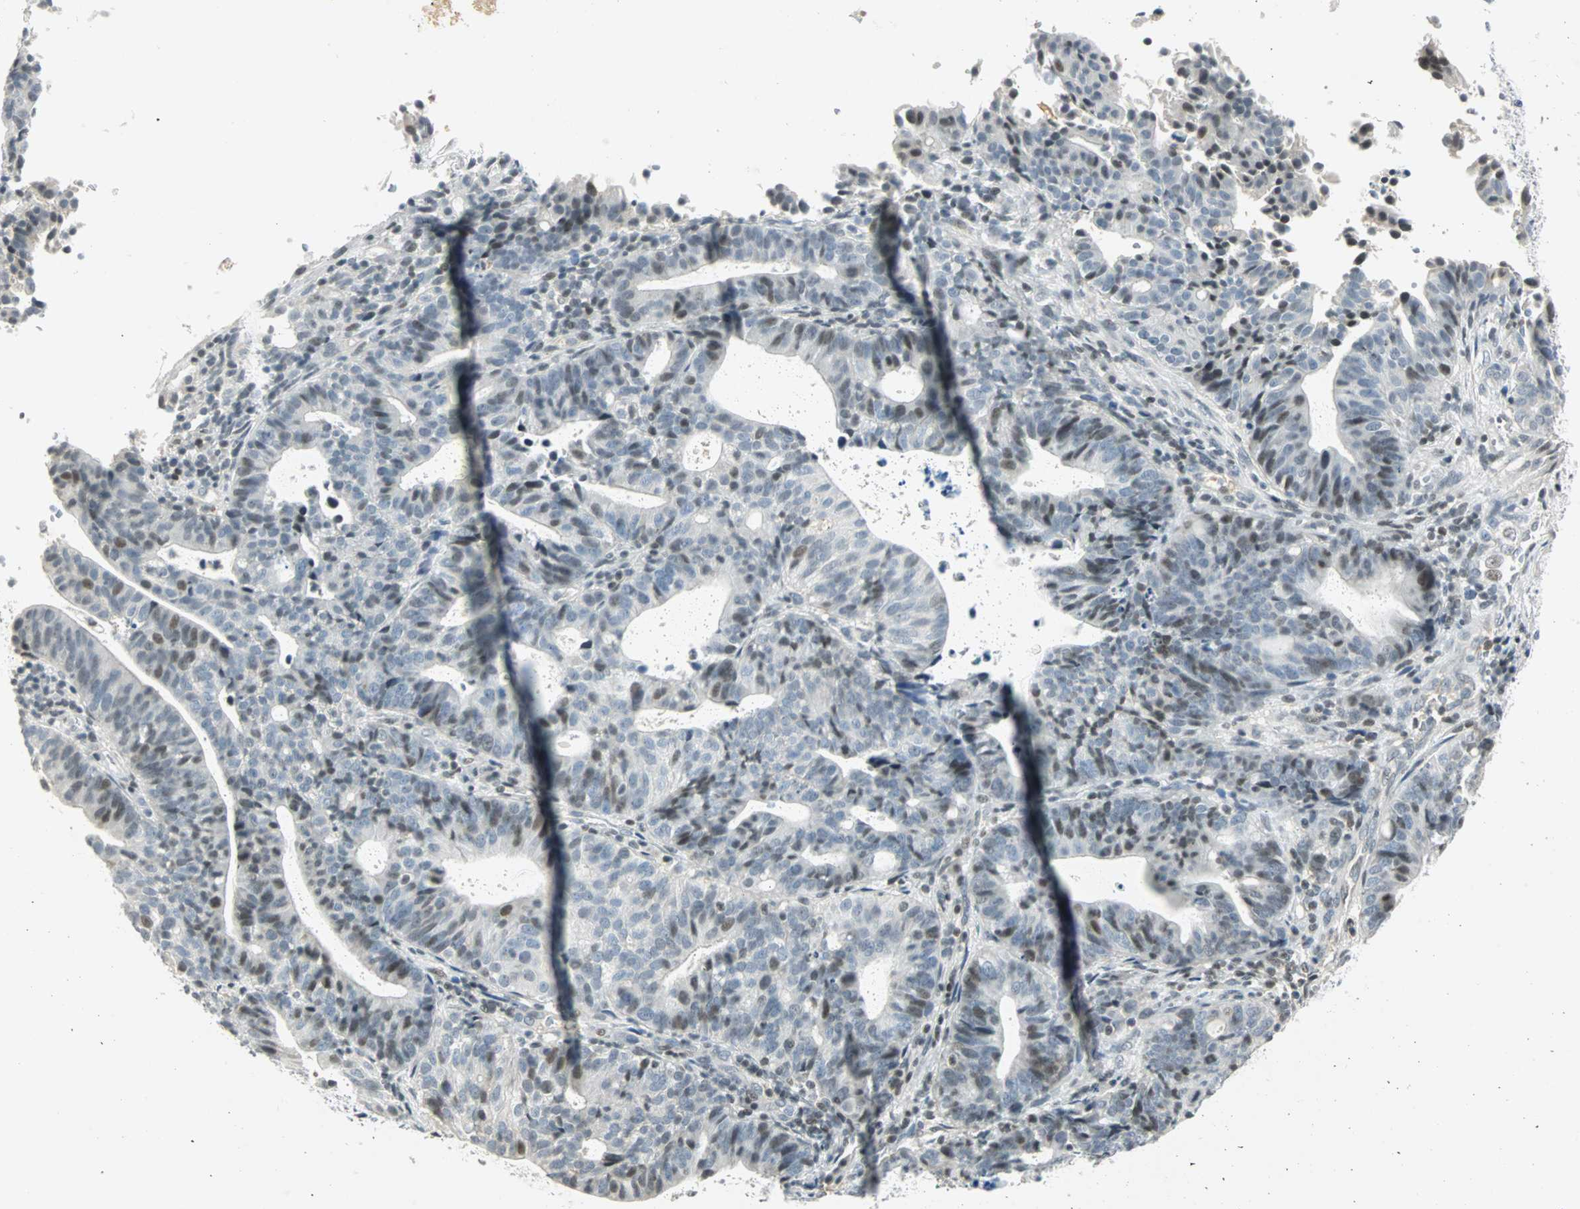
{"staining": {"intensity": "weak", "quantity": "<25%", "location": "nuclear"}, "tissue": "endometrial cancer", "cell_type": "Tumor cells", "image_type": "cancer", "snomed": [{"axis": "morphology", "description": "Adenocarcinoma, NOS"}, {"axis": "topography", "description": "Uterus"}], "caption": "A histopathology image of adenocarcinoma (endometrial) stained for a protein exhibits no brown staining in tumor cells. Nuclei are stained in blue.", "gene": "SMAD3", "patient": {"sex": "female", "age": 83}}